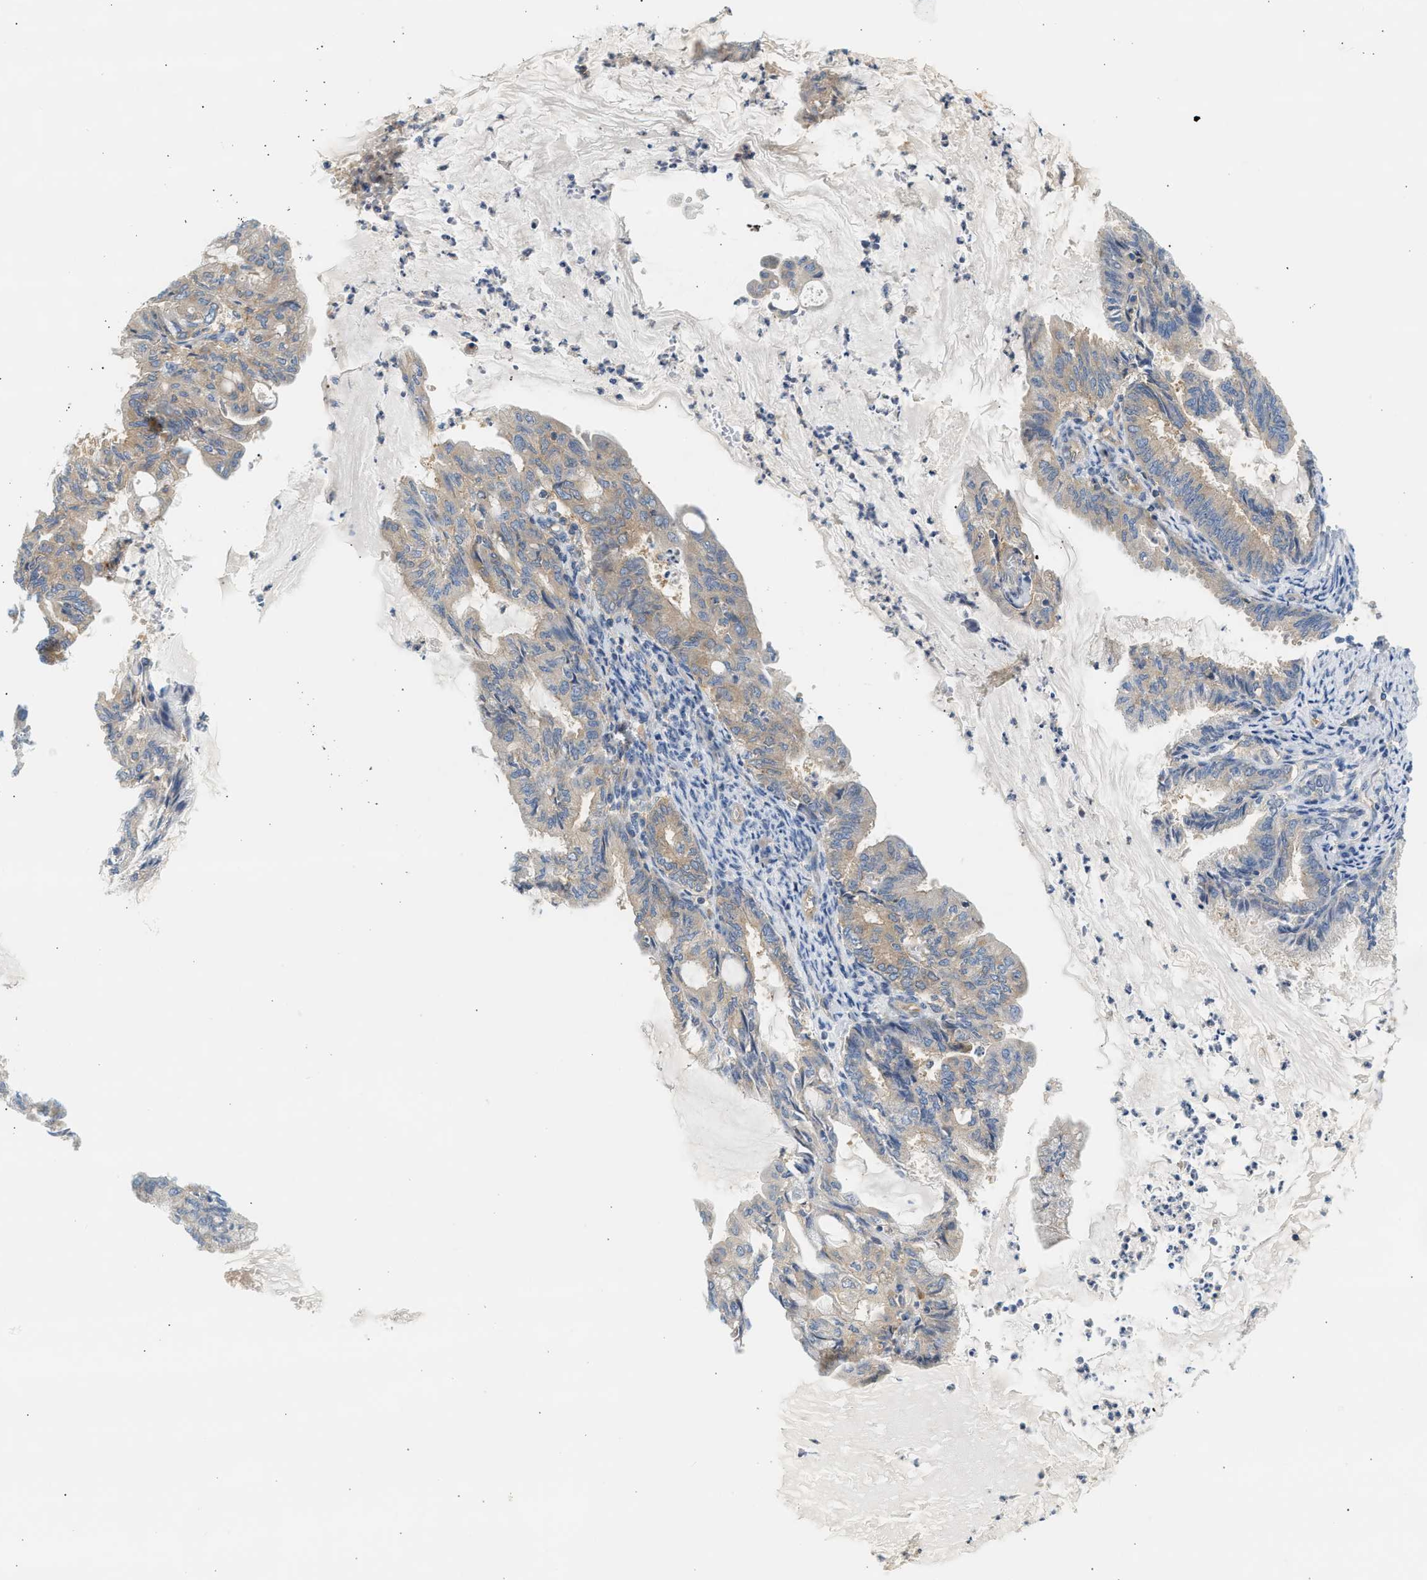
{"staining": {"intensity": "weak", "quantity": "25%-75%", "location": "cytoplasmic/membranous"}, "tissue": "endometrial cancer", "cell_type": "Tumor cells", "image_type": "cancer", "snomed": [{"axis": "morphology", "description": "Adenocarcinoma, NOS"}, {"axis": "topography", "description": "Endometrium"}], "caption": "This photomicrograph reveals endometrial cancer (adenocarcinoma) stained with immunohistochemistry (IHC) to label a protein in brown. The cytoplasmic/membranous of tumor cells show weak positivity for the protein. Nuclei are counter-stained blue.", "gene": "PAFAH1B1", "patient": {"sex": "female", "age": 86}}